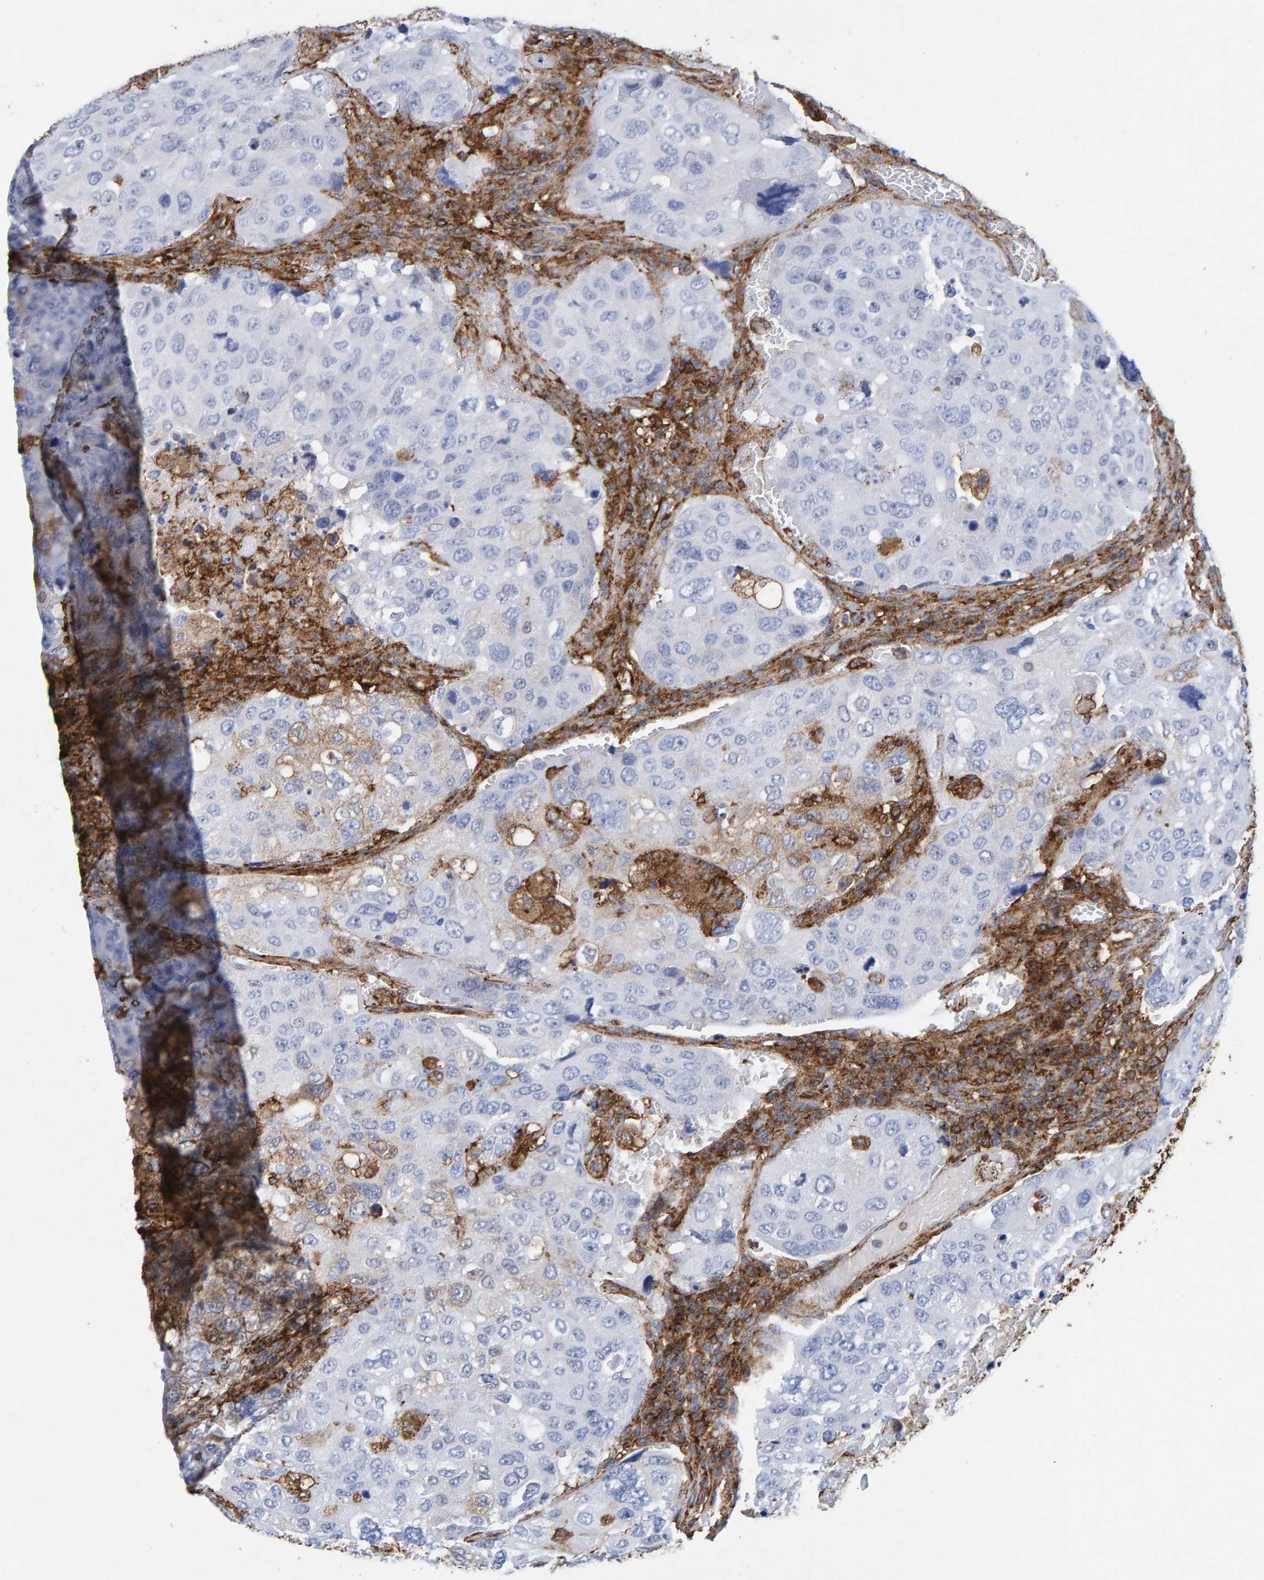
{"staining": {"intensity": "negative", "quantity": "none", "location": "none"}, "tissue": "urothelial cancer", "cell_type": "Tumor cells", "image_type": "cancer", "snomed": [{"axis": "morphology", "description": "Urothelial carcinoma, High grade"}, {"axis": "topography", "description": "Lymph node"}, {"axis": "topography", "description": "Urinary bladder"}], "caption": "The IHC photomicrograph has no significant expression in tumor cells of urothelial cancer tissue. Nuclei are stained in blue.", "gene": "MVP", "patient": {"sex": "male", "age": 51}}